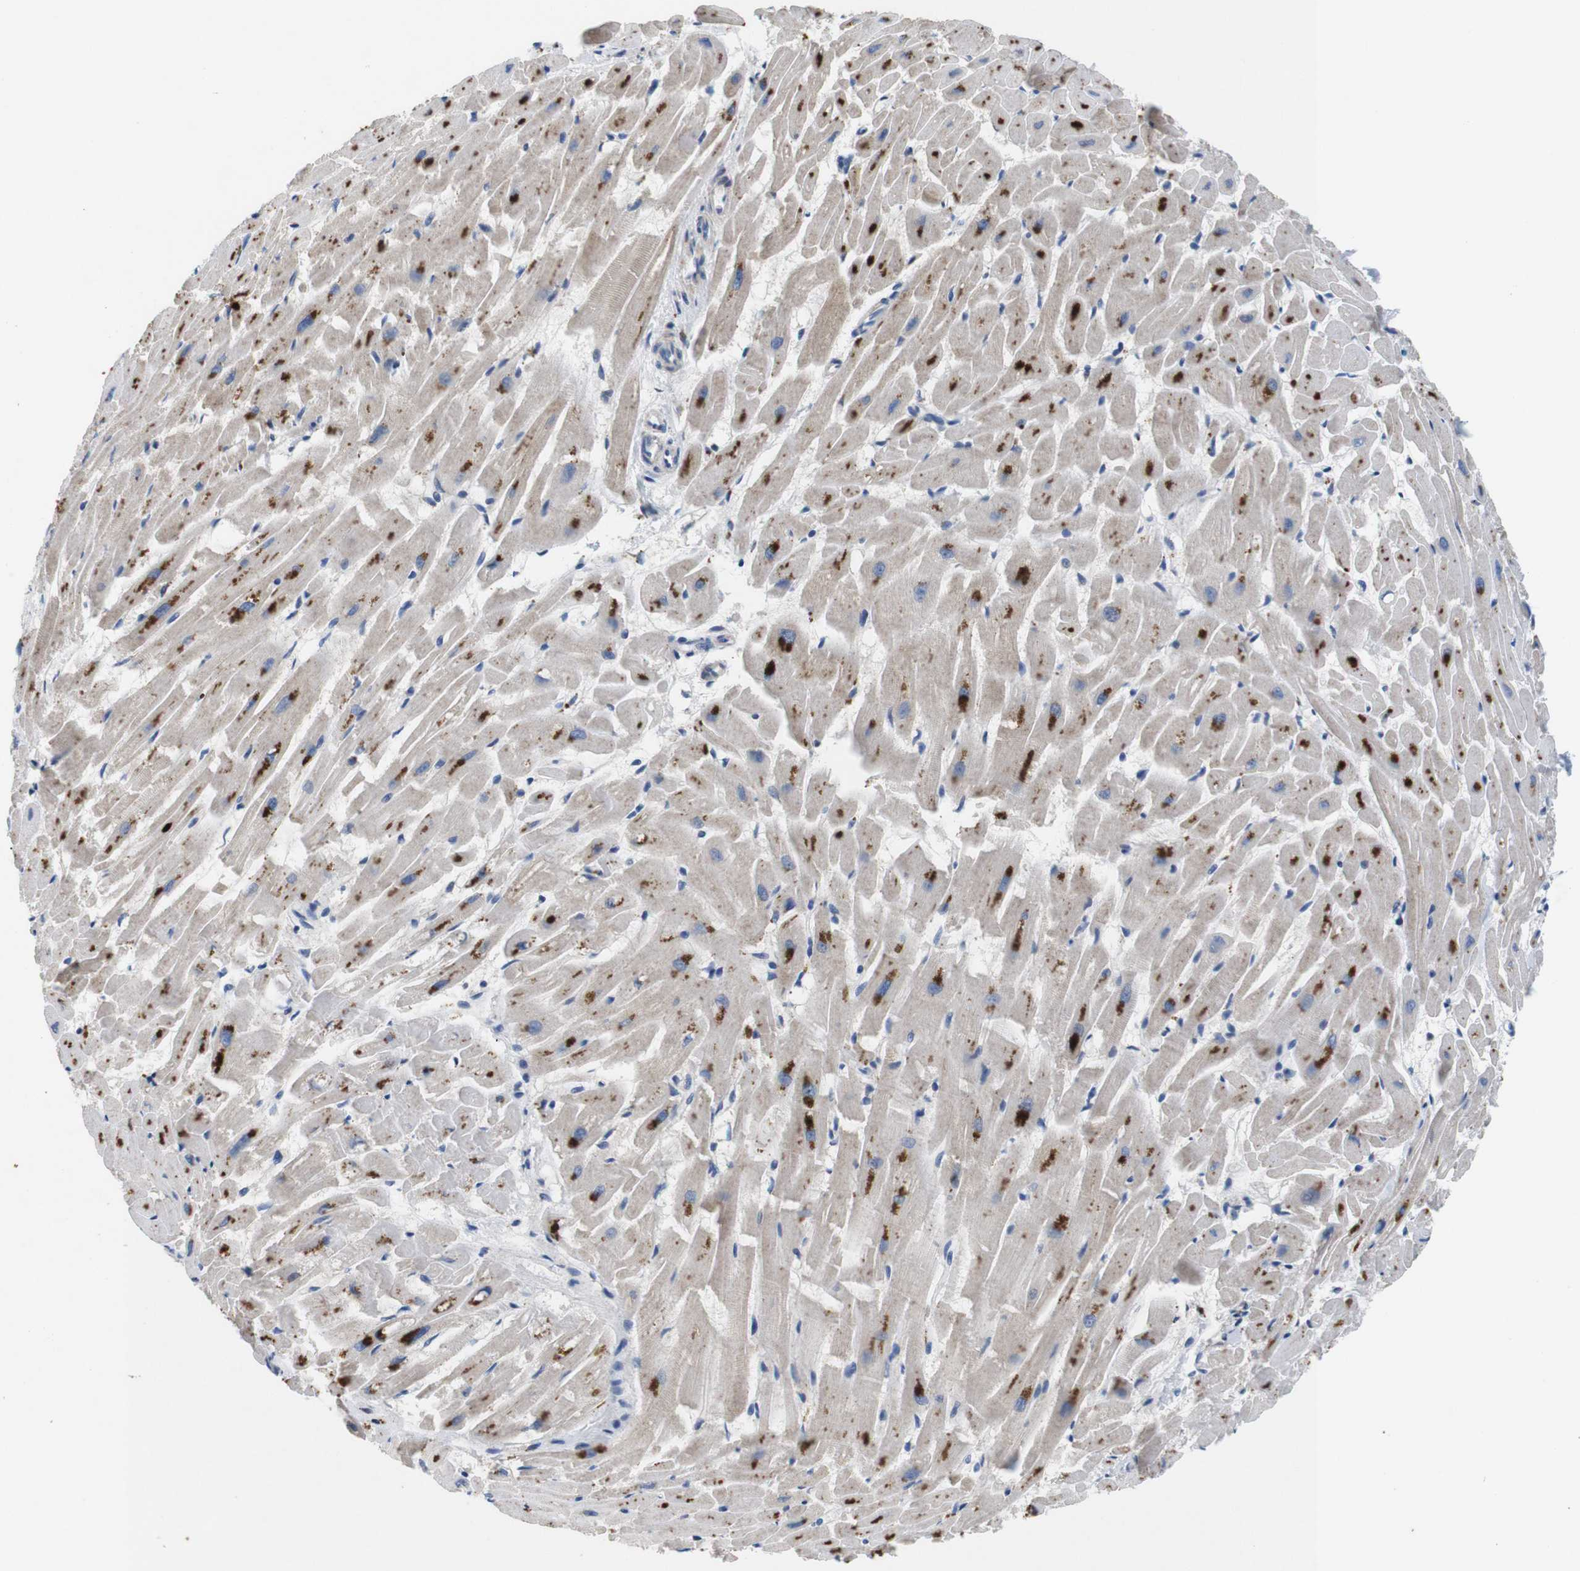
{"staining": {"intensity": "strong", "quantity": ">75%", "location": "cytoplasmic/membranous"}, "tissue": "heart muscle", "cell_type": "Cardiomyocytes", "image_type": "normal", "snomed": [{"axis": "morphology", "description": "Normal tissue, NOS"}, {"axis": "topography", "description": "Heart"}], "caption": "This histopathology image exhibits benign heart muscle stained with immunohistochemistry (IHC) to label a protein in brown. The cytoplasmic/membranous of cardiomyocytes show strong positivity for the protein. Nuclei are counter-stained blue.", "gene": "F2RL1", "patient": {"sex": "female", "age": 19}}